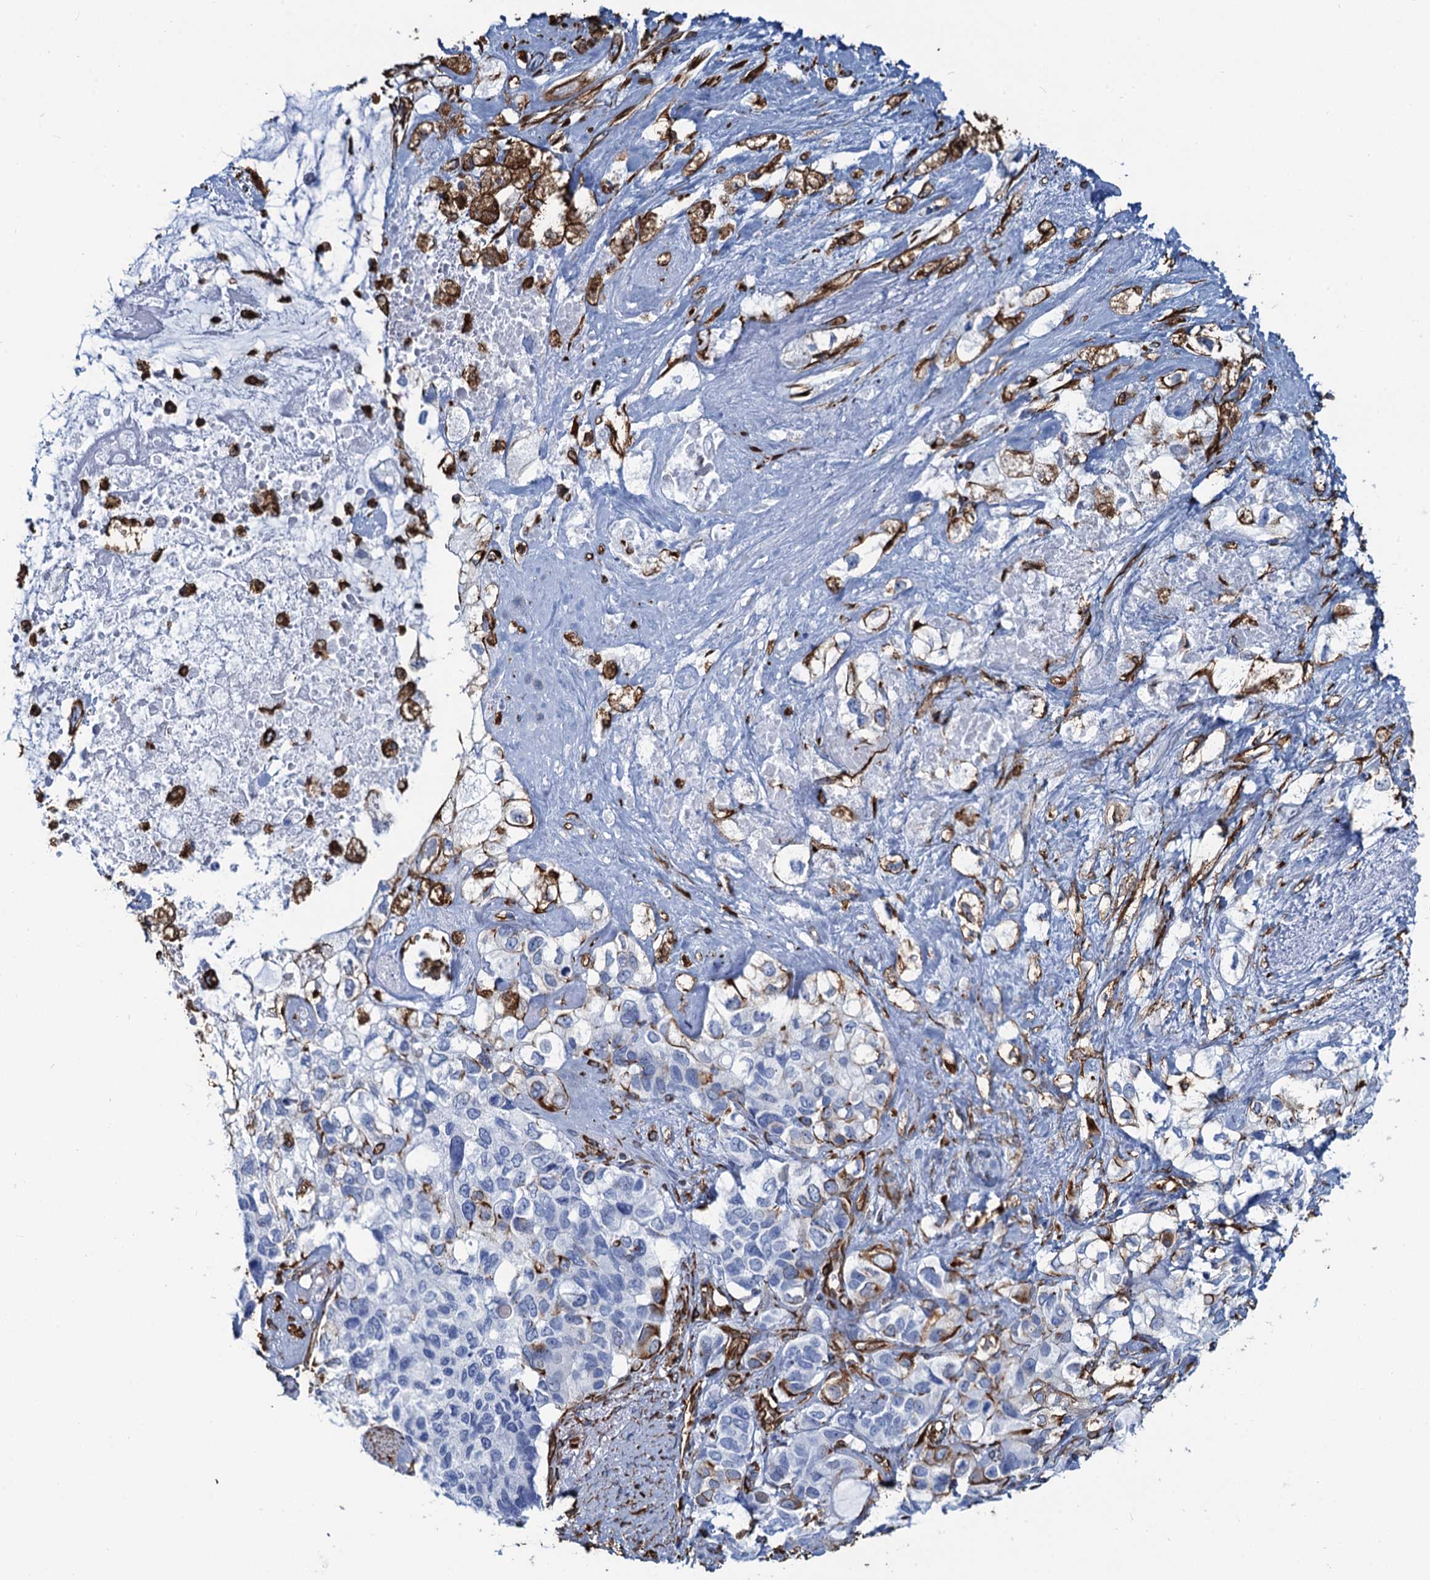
{"staining": {"intensity": "negative", "quantity": "none", "location": "none"}, "tissue": "pancreatic cancer", "cell_type": "Tumor cells", "image_type": "cancer", "snomed": [{"axis": "morphology", "description": "Adenocarcinoma, NOS"}, {"axis": "topography", "description": "Pancreas"}], "caption": "This histopathology image is of pancreatic cancer stained with immunohistochemistry to label a protein in brown with the nuclei are counter-stained blue. There is no staining in tumor cells. The staining was performed using DAB (3,3'-diaminobenzidine) to visualize the protein expression in brown, while the nuclei were stained in blue with hematoxylin (Magnification: 20x).", "gene": "PGM2", "patient": {"sex": "female", "age": 56}}